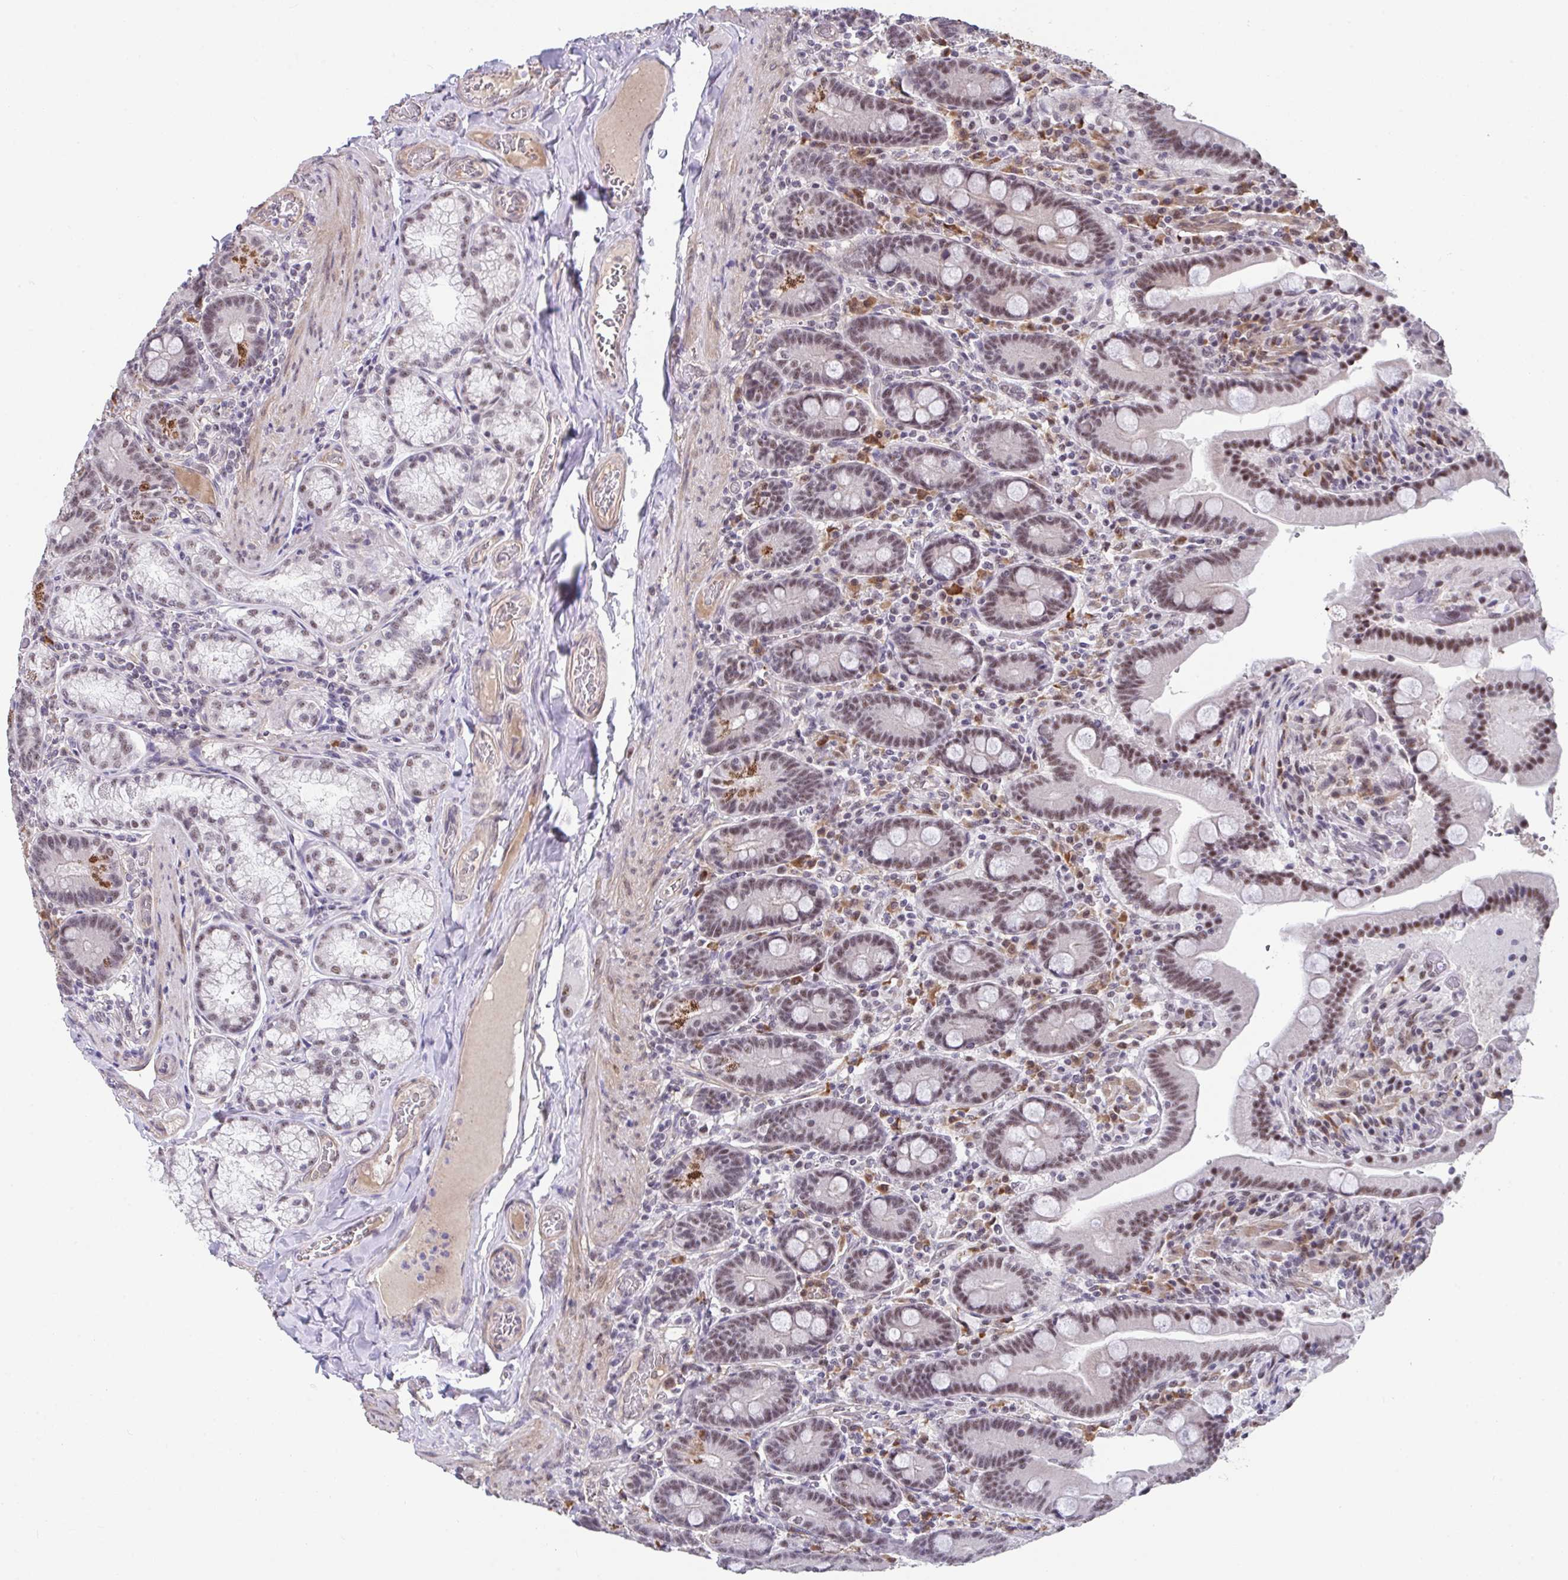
{"staining": {"intensity": "moderate", "quantity": ">75%", "location": "nuclear"}, "tissue": "duodenum", "cell_type": "Glandular cells", "image_type": "normal", "snomed": [{"axis": "morphology", "description": "Normal tissue, NOS"}, {"axis": "topography", "description": "Duodenum"}], "caption": "Immunohistochemistry (IHC) of normal duodenum exhibits medium levels of moderate nuclear expression in approximately >75% of glandular cells. (Brightfield microscopy of DAB IHC at high magnification).", "gene": "RBBP6", "patient": {"sex": "female", "age": 62}}